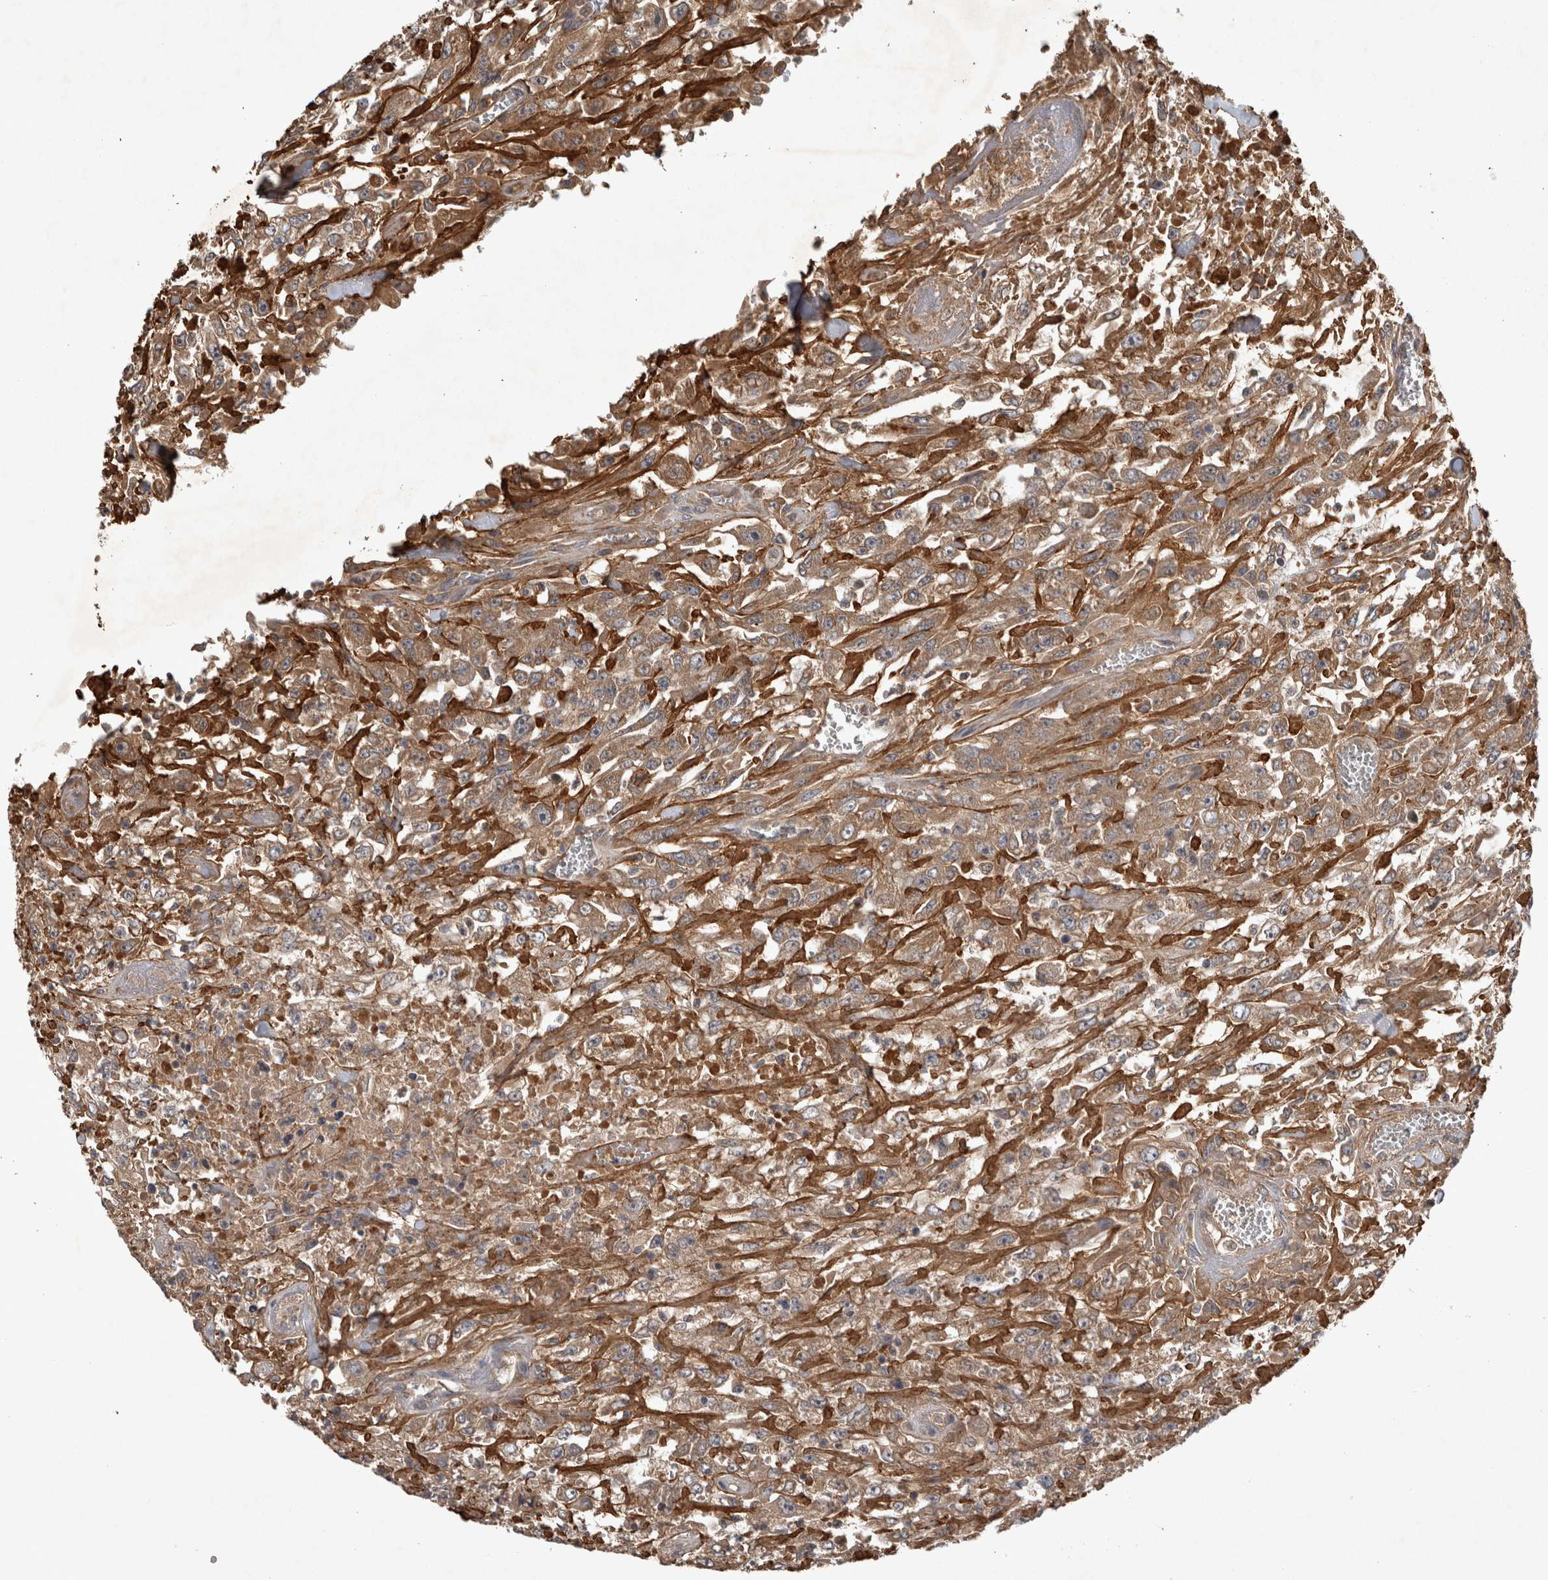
{"staining": {"intensity": "moderate", "quantity": ">75%", "location": "cytoplasmic/membranous"}, "tissue": "urothelial cancer", "cell_type": "Tumor cells", "image_type": "cancer", "snomed": [{"axis": "morphology", "description": "Urothelial carcinoma, High grade"}, {"axis": "topography", "description": "Urinary bladder"}], "caption": "Protein staining of urothelial cancer tissue reveals moderate cytoplasmic/membranous positivity in approximately >75% of tumor cells.", "gene": "TRMT61B", "patient": {"sex": "male", "age": 46}}